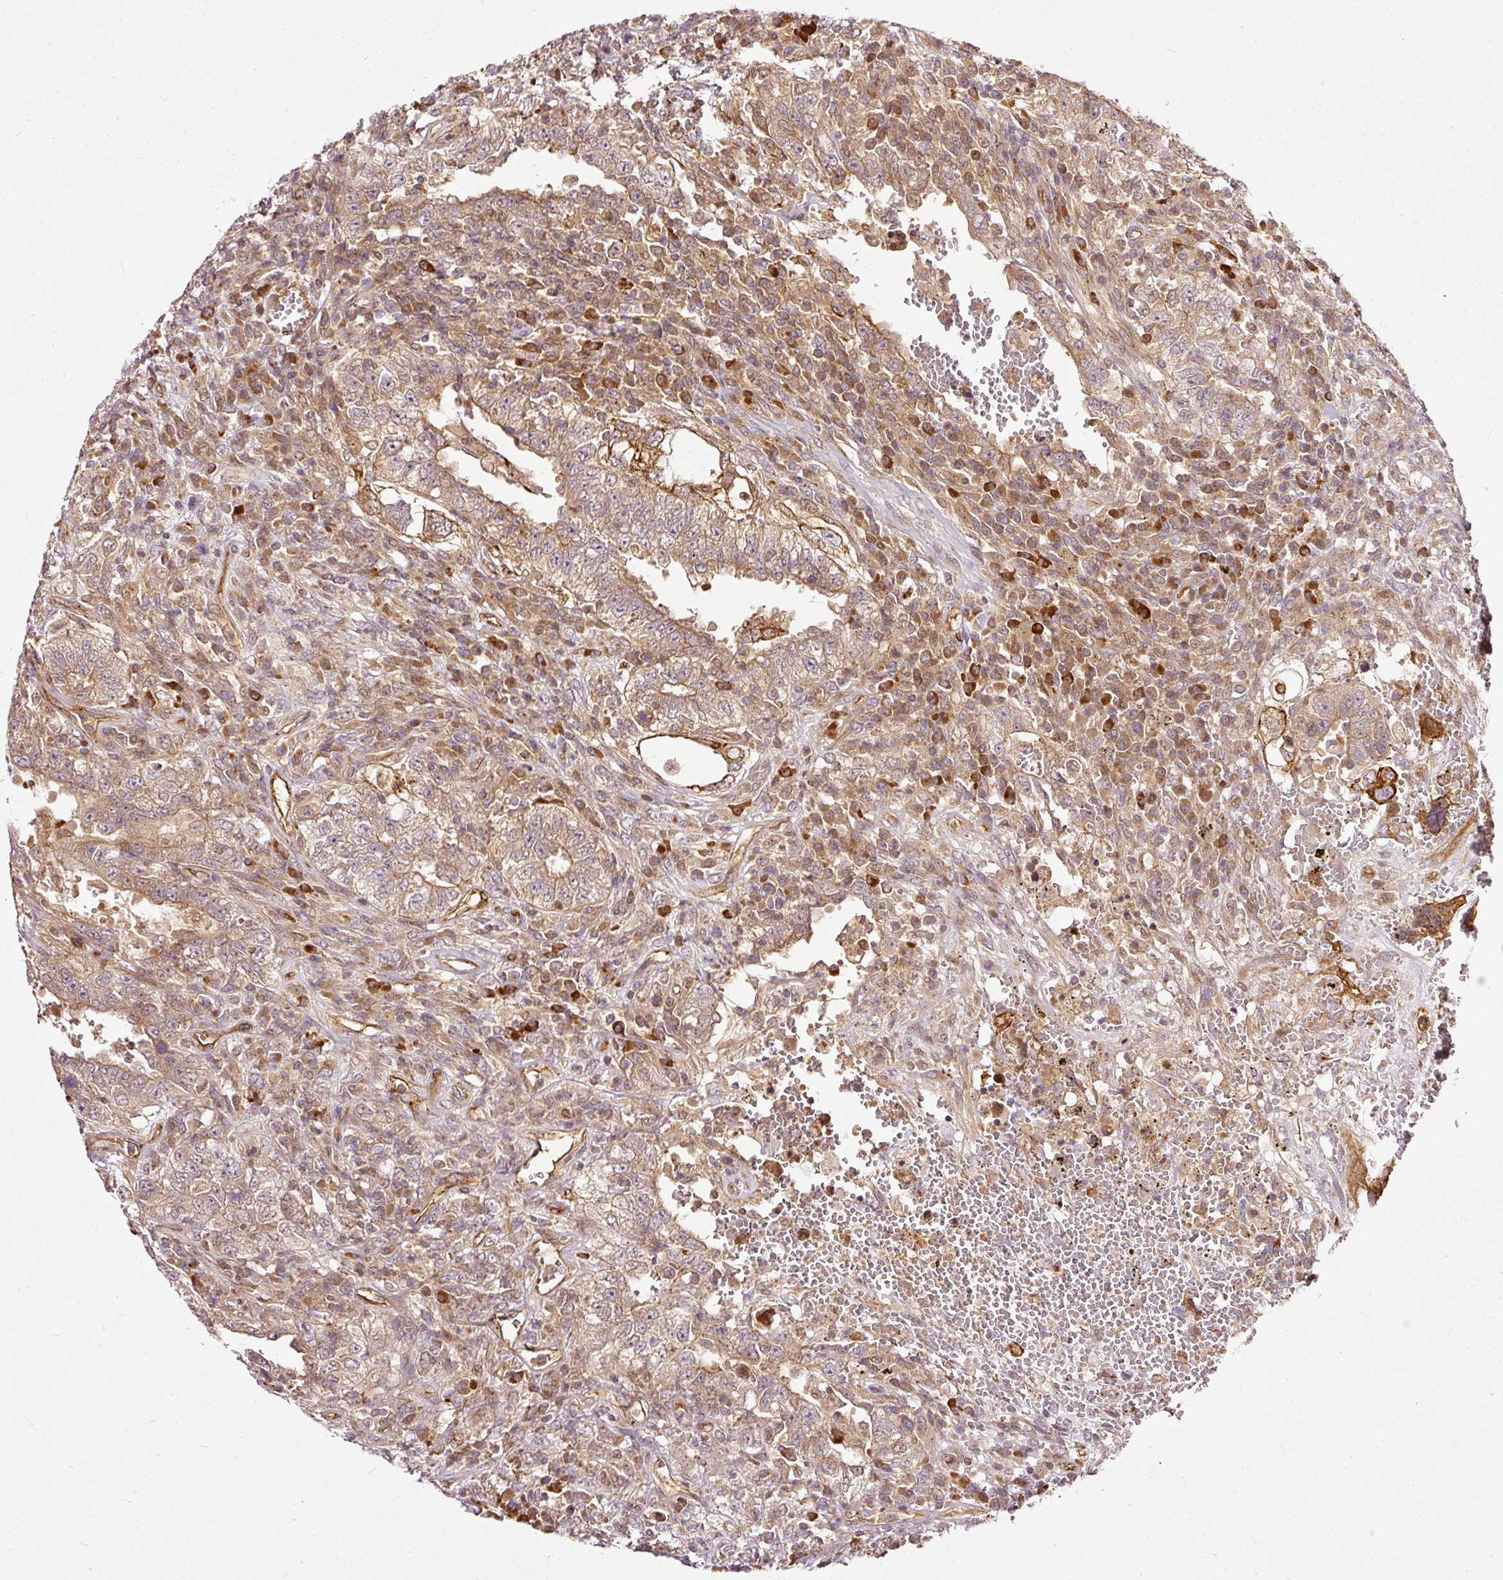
{"staining": {"intensity": "moderate", "quantity": ">75%", "location": "cytoplasmic/membranous"}, "tissue": "testis cancer", "cell_type": "Tumor cells", "image_type": "cancer", "snomed": [{"axis": "morphology", "description": "Carcinoma, Embryonal, NOS"}, {"axis": "topography", "description": "Testis"}], "caption": "Protein expression analysis of human testis embryonal carcinoma reveals moderate cytoplasmic/membranous positivity in about >75% of tumor cells.", "gene": "MIF4GD", "patient": {"sex": "male", "age": 26}}